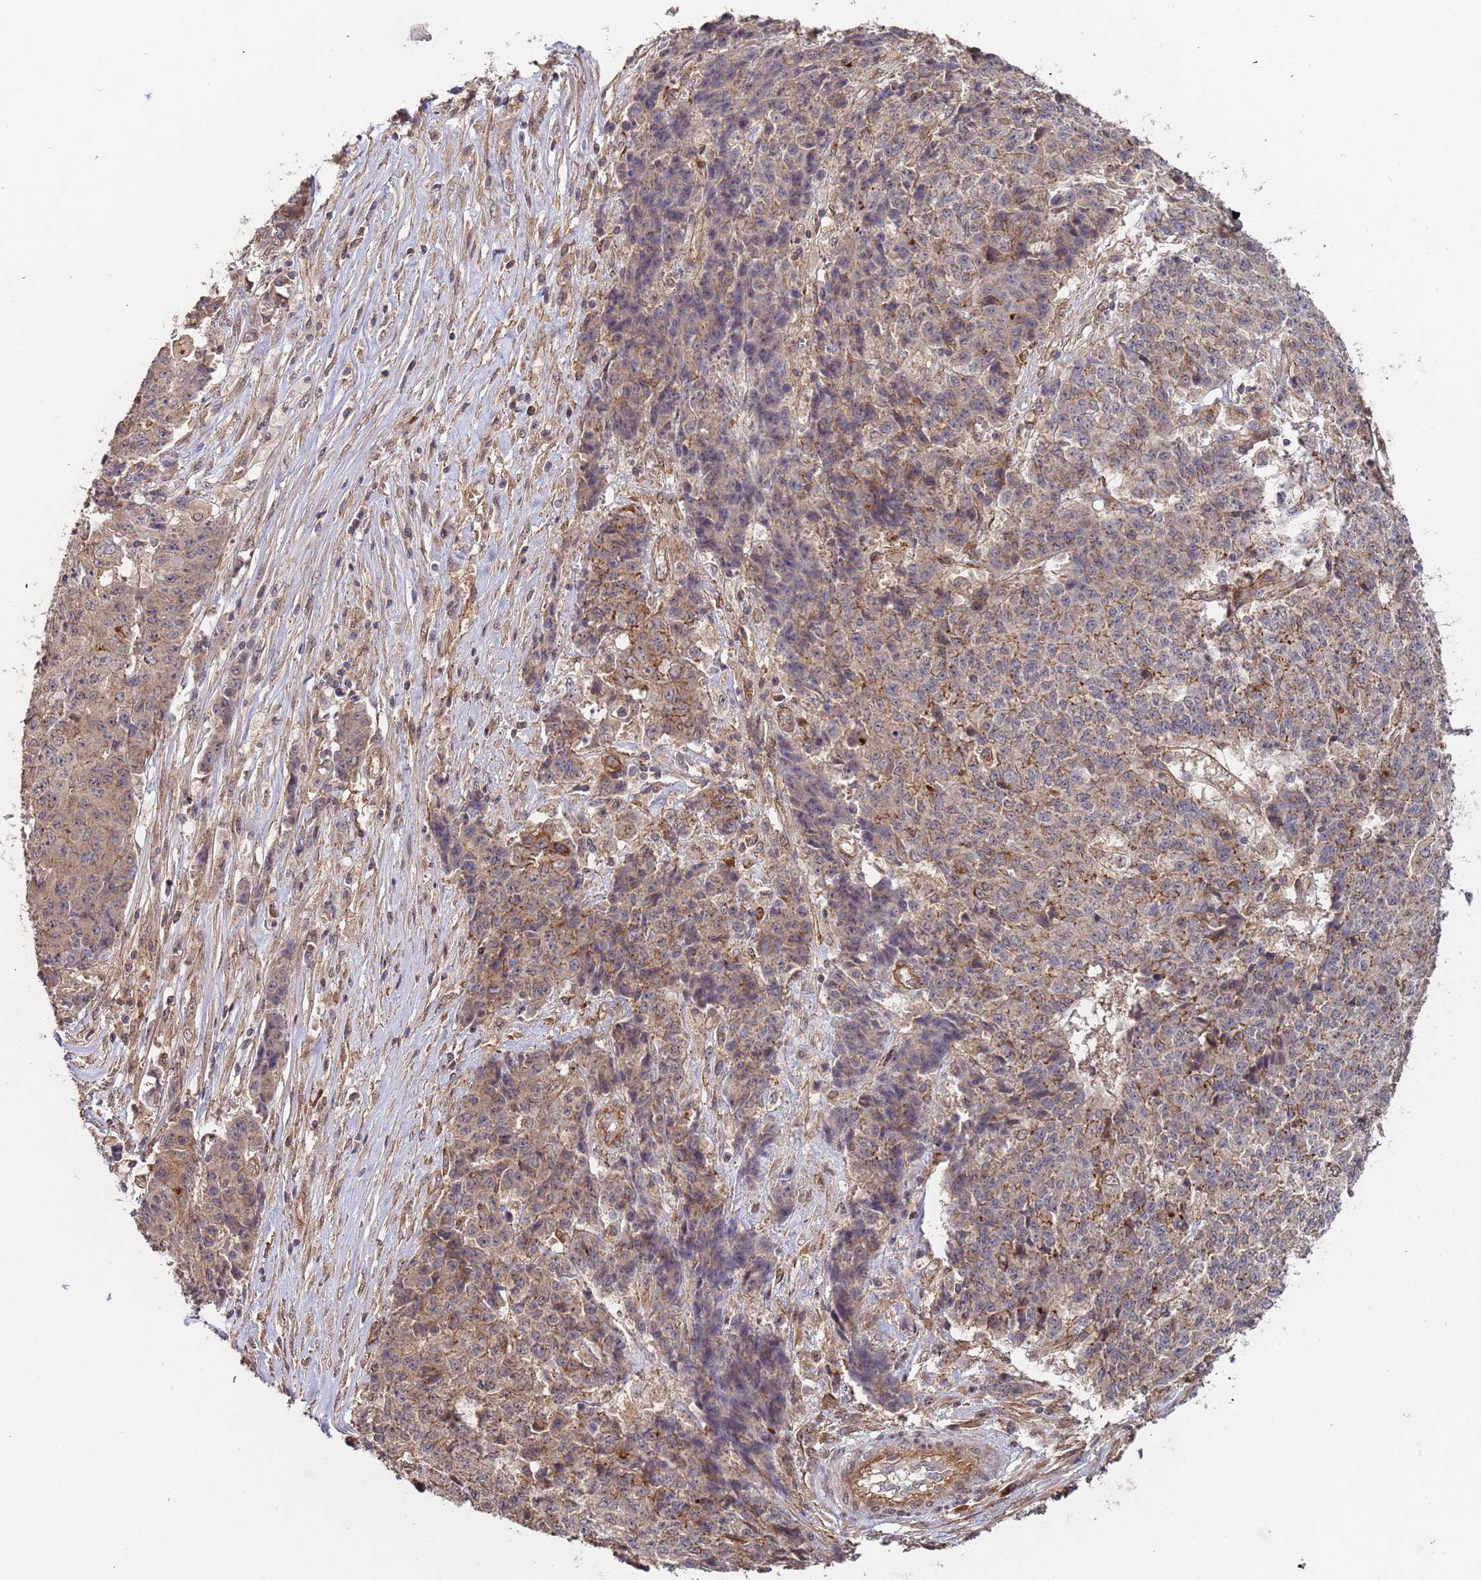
{"staining": {"intensity": "weak", "quantity": "25%-75%", "location": "cytoplasmic/membranous"}, "tissue": "ovarian cancer", "cell_type": "Tumor cells", "image_type": "cancer", "snomed": [{"axis": "morphology", "description": "Carcinoma, endometroid"}, {"axis": "topography", "description": "Ovary"}], "caption": "IHC photomicrograph of neoplastic tissue: ovarian cancer (endometroid carcinoma) stained using IHC displays low levels of weak protein expression localized specifically in the cytoplasmic/membranous of tumor cells, appearing as a cytoplasmic/membranous brown color.", "gene": "KANSL1L", "patient": {"sex": "female", "age": 42}}